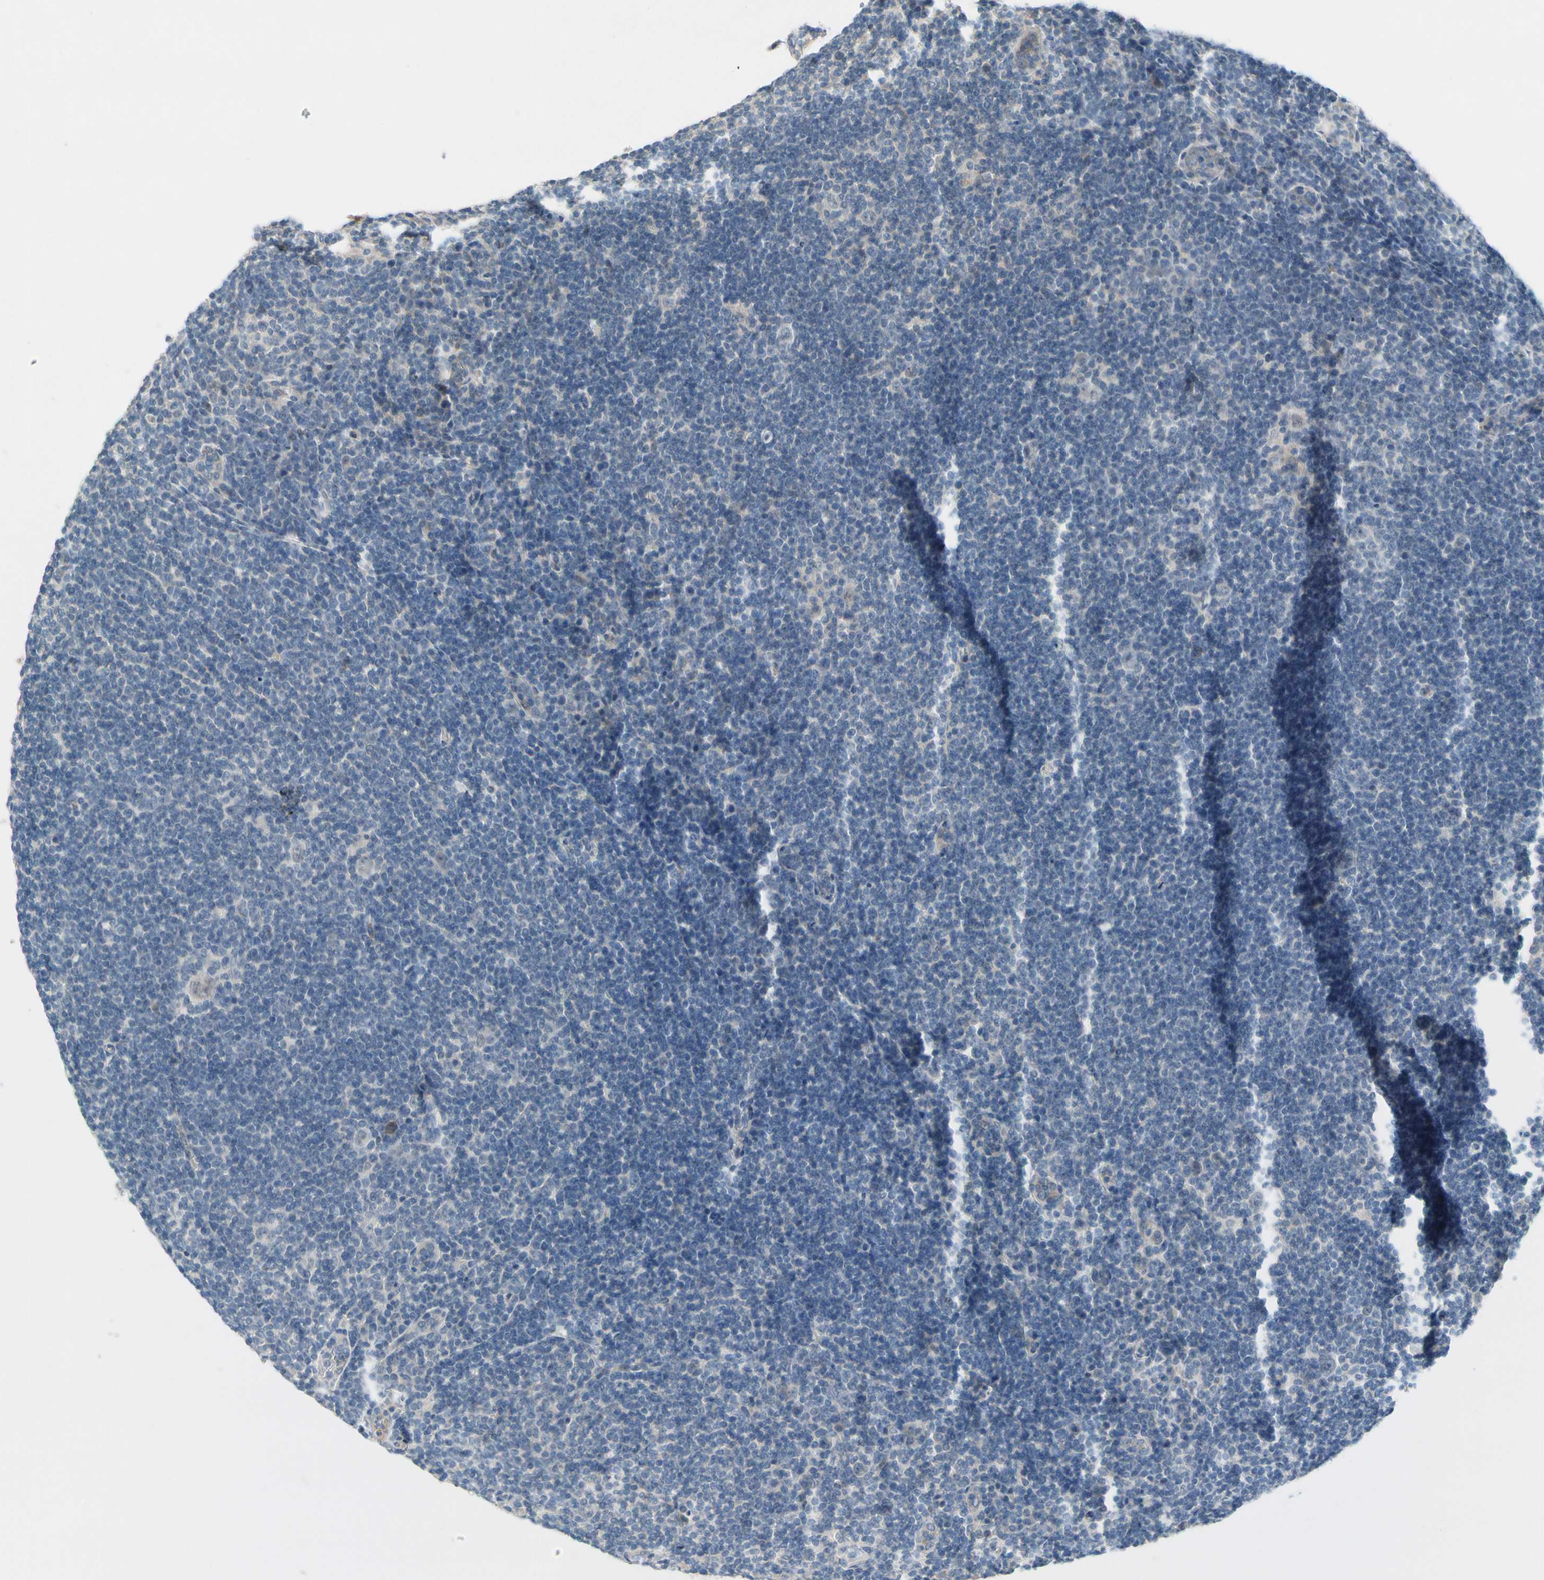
{"staining": {"intensity": "negative", "quantity": "none", "location": "none"}, "tissue": "lymphoma", "cell_type": "Tumor cells", "image_type": "cancer", "snomed": [{"axis": "morphology", "description": "Hodgkin's disease, NOS"}, {"axis": "topography", "description": "Lymph node"}], "caption": "Lymphoma stained for a protein using immunohistochemistry (IHC) reveals no staining tumor cells.", "gene": "CNDP1", "patient": {"sex": "female", "age": 57}}